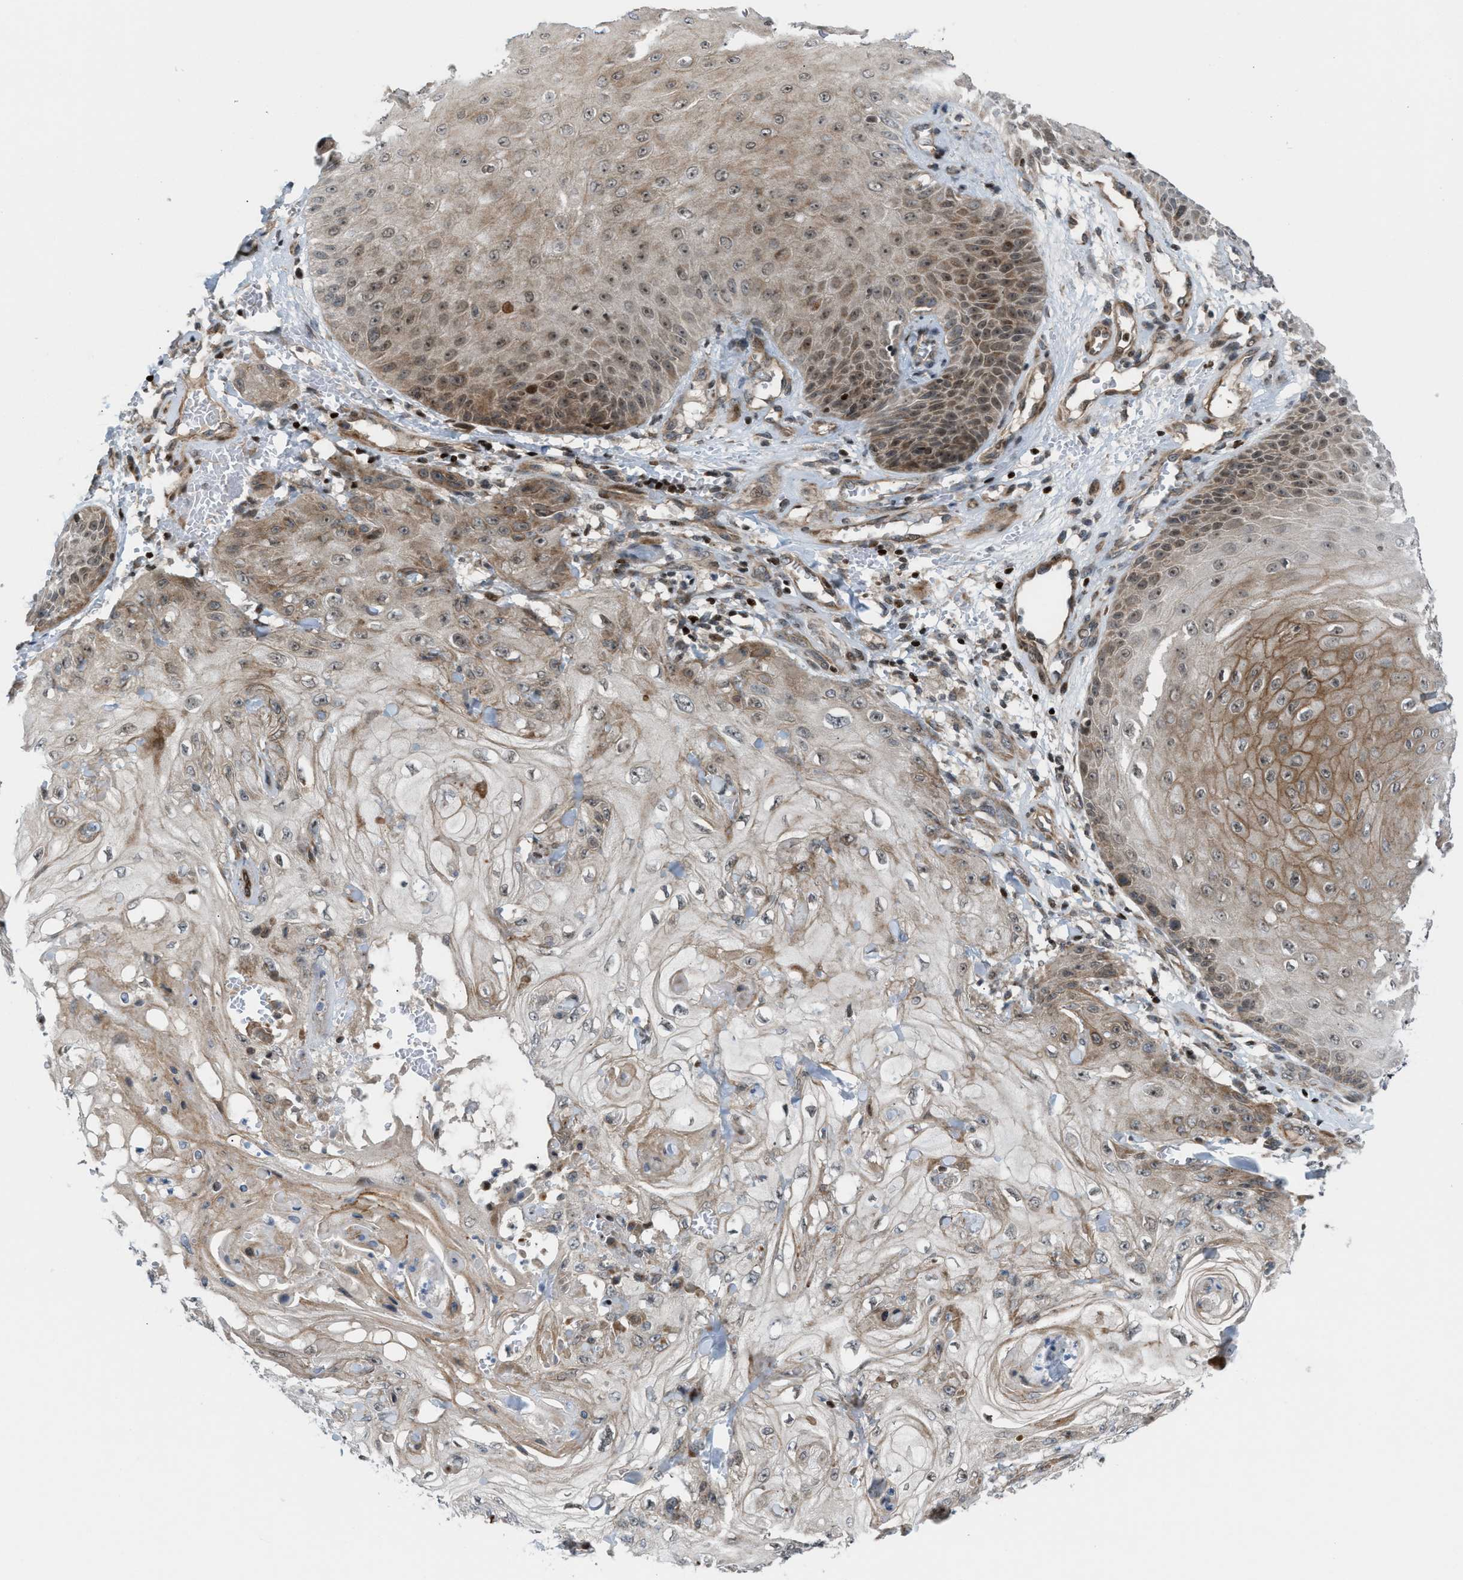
{"staining": {"intensity": "weak", "quantity": "25%-75%", "location": "cytoplasmic/membranous,nuclear"}, "tissue": "skin cancer", "cell_type": "Tumor cells", "image_type": "cancer", "snomed": [{"axis": "morphology", "description": "Squamous cell carcinoma, NOS"}, {"axis": "topography", "description": "Skin"}], "caption": "A photomicrograph showing weak cytoplasmic/membranous and nuclear staining in about 25%-75% of tumor cells in skin cancer, as visualized by brown immunohistochemical staining.", "gene": "ZNF276", "patient": {"sex": "male", "age": 74}}